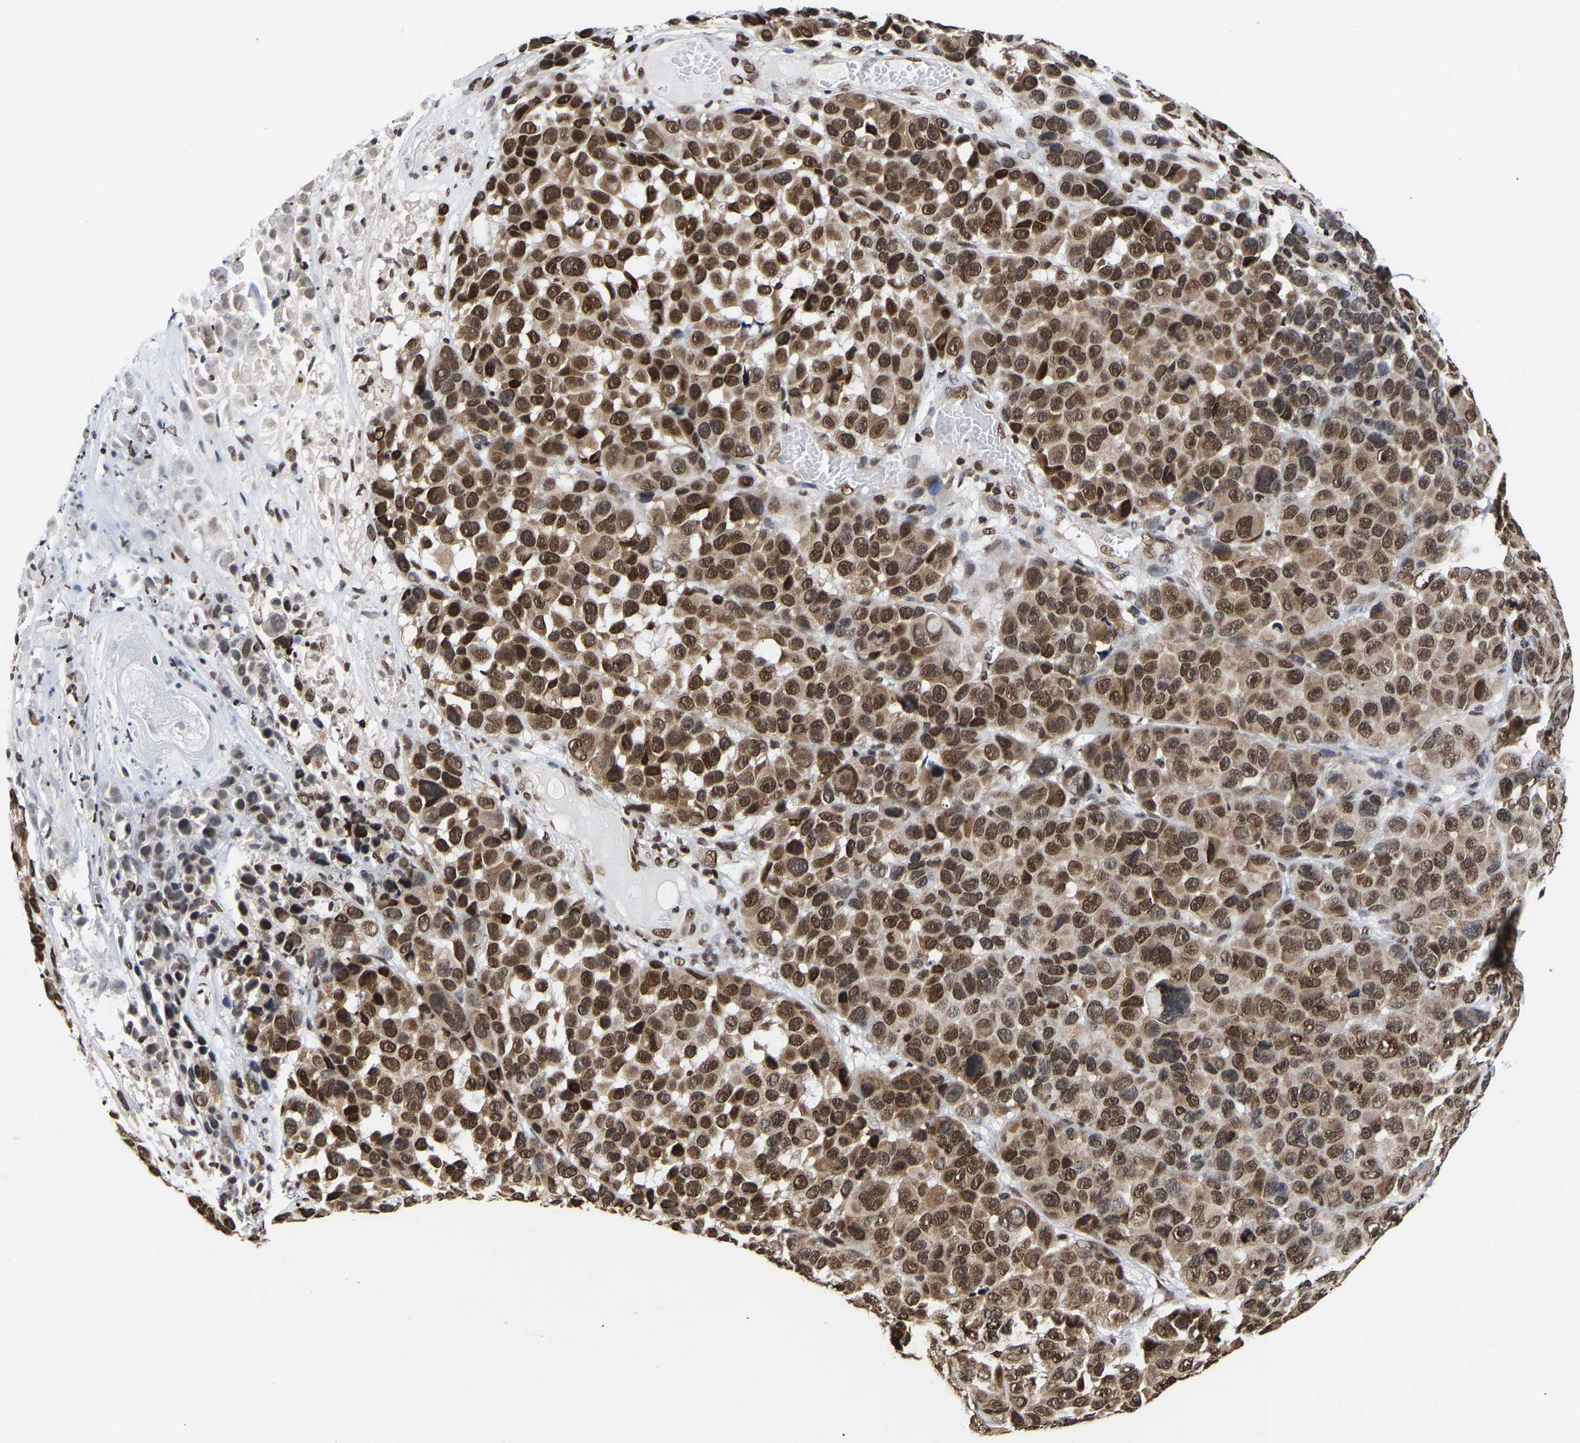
{"staining": {"intensity": "strong", "quantity": ">75%", "location": "cytoplasmic/membranous,nuclear"}, "tissue": "melanoma", "cell_type": "Tumor cells", "image_type": "cancer", "snomed": [{"axis": "morphology", "description": "Malignant melanoma, NOS"}, {"axis": "topography", "description": "Skin"}], "caption": "High-power microscopy captured an immunohistochemistry photomicrograph of malignant melanoma, revealing strong cytoplasmic/membranous and nuclear expression in approximately >75% of tumor cells. The protein is shown in brown color, while the nuclei are stained blue.", "gene": "PSIP1", "patient": {"sex": "male", "age": 53}}